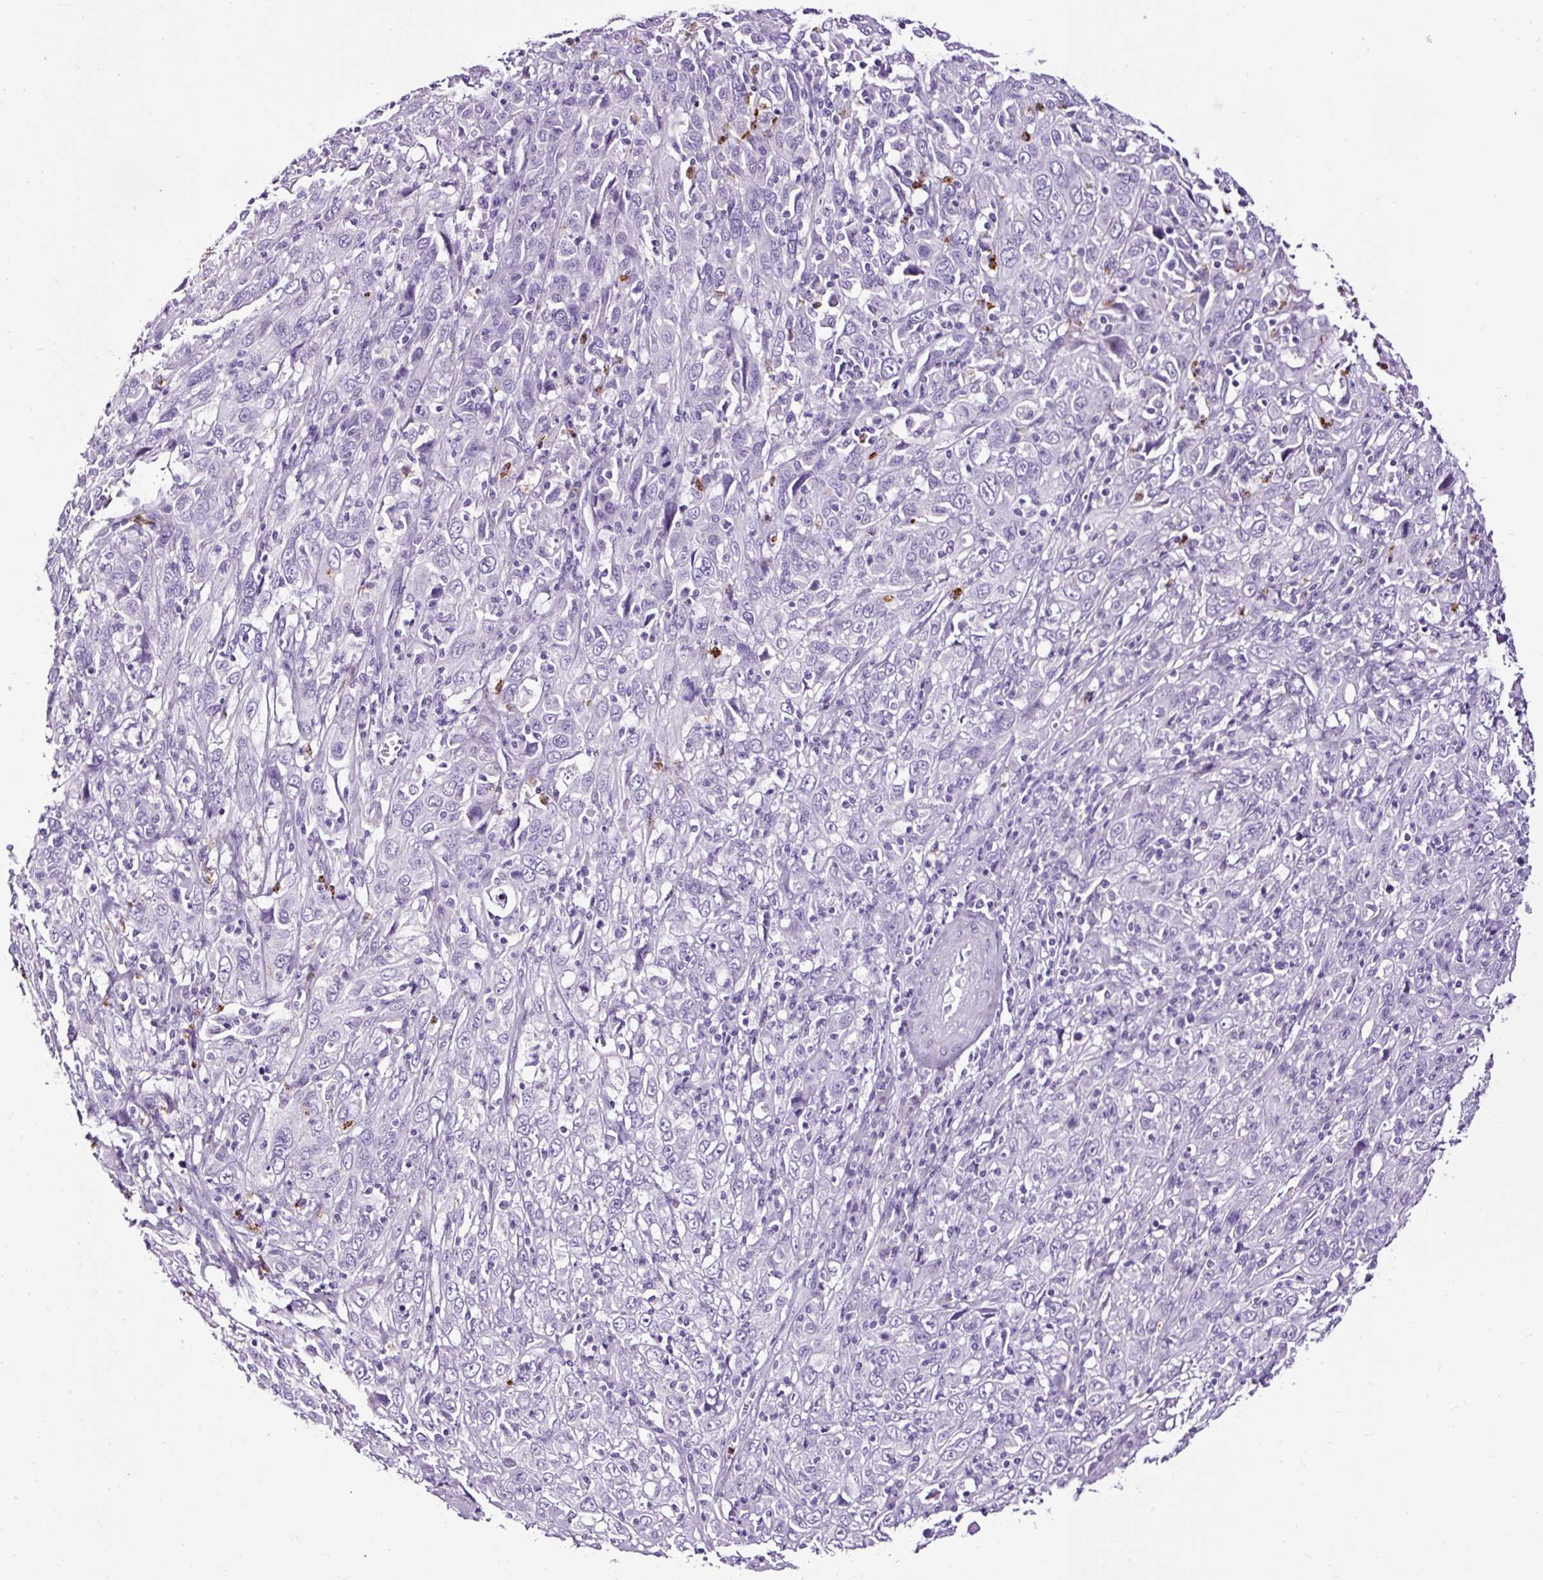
{"staining": {"intensity": "negative", "quantity": "none", "location": "none"}, "tissue": "cervical cancer", "cell_type": "Tumor cells", "image_type": "cancer", "snomed": [{"axis": "morphology", "description": "Squamous cell carcinoma, NOS"}, {"axis": "topography", "description": "Cervix"}], "caption": "Immunohistochemistry (IHC) of human cervical squamous cell carcinoma displays no expression in tumor cells.", "gene": "SLC7A8", "patient": {"sex": "female", "age": 46}}